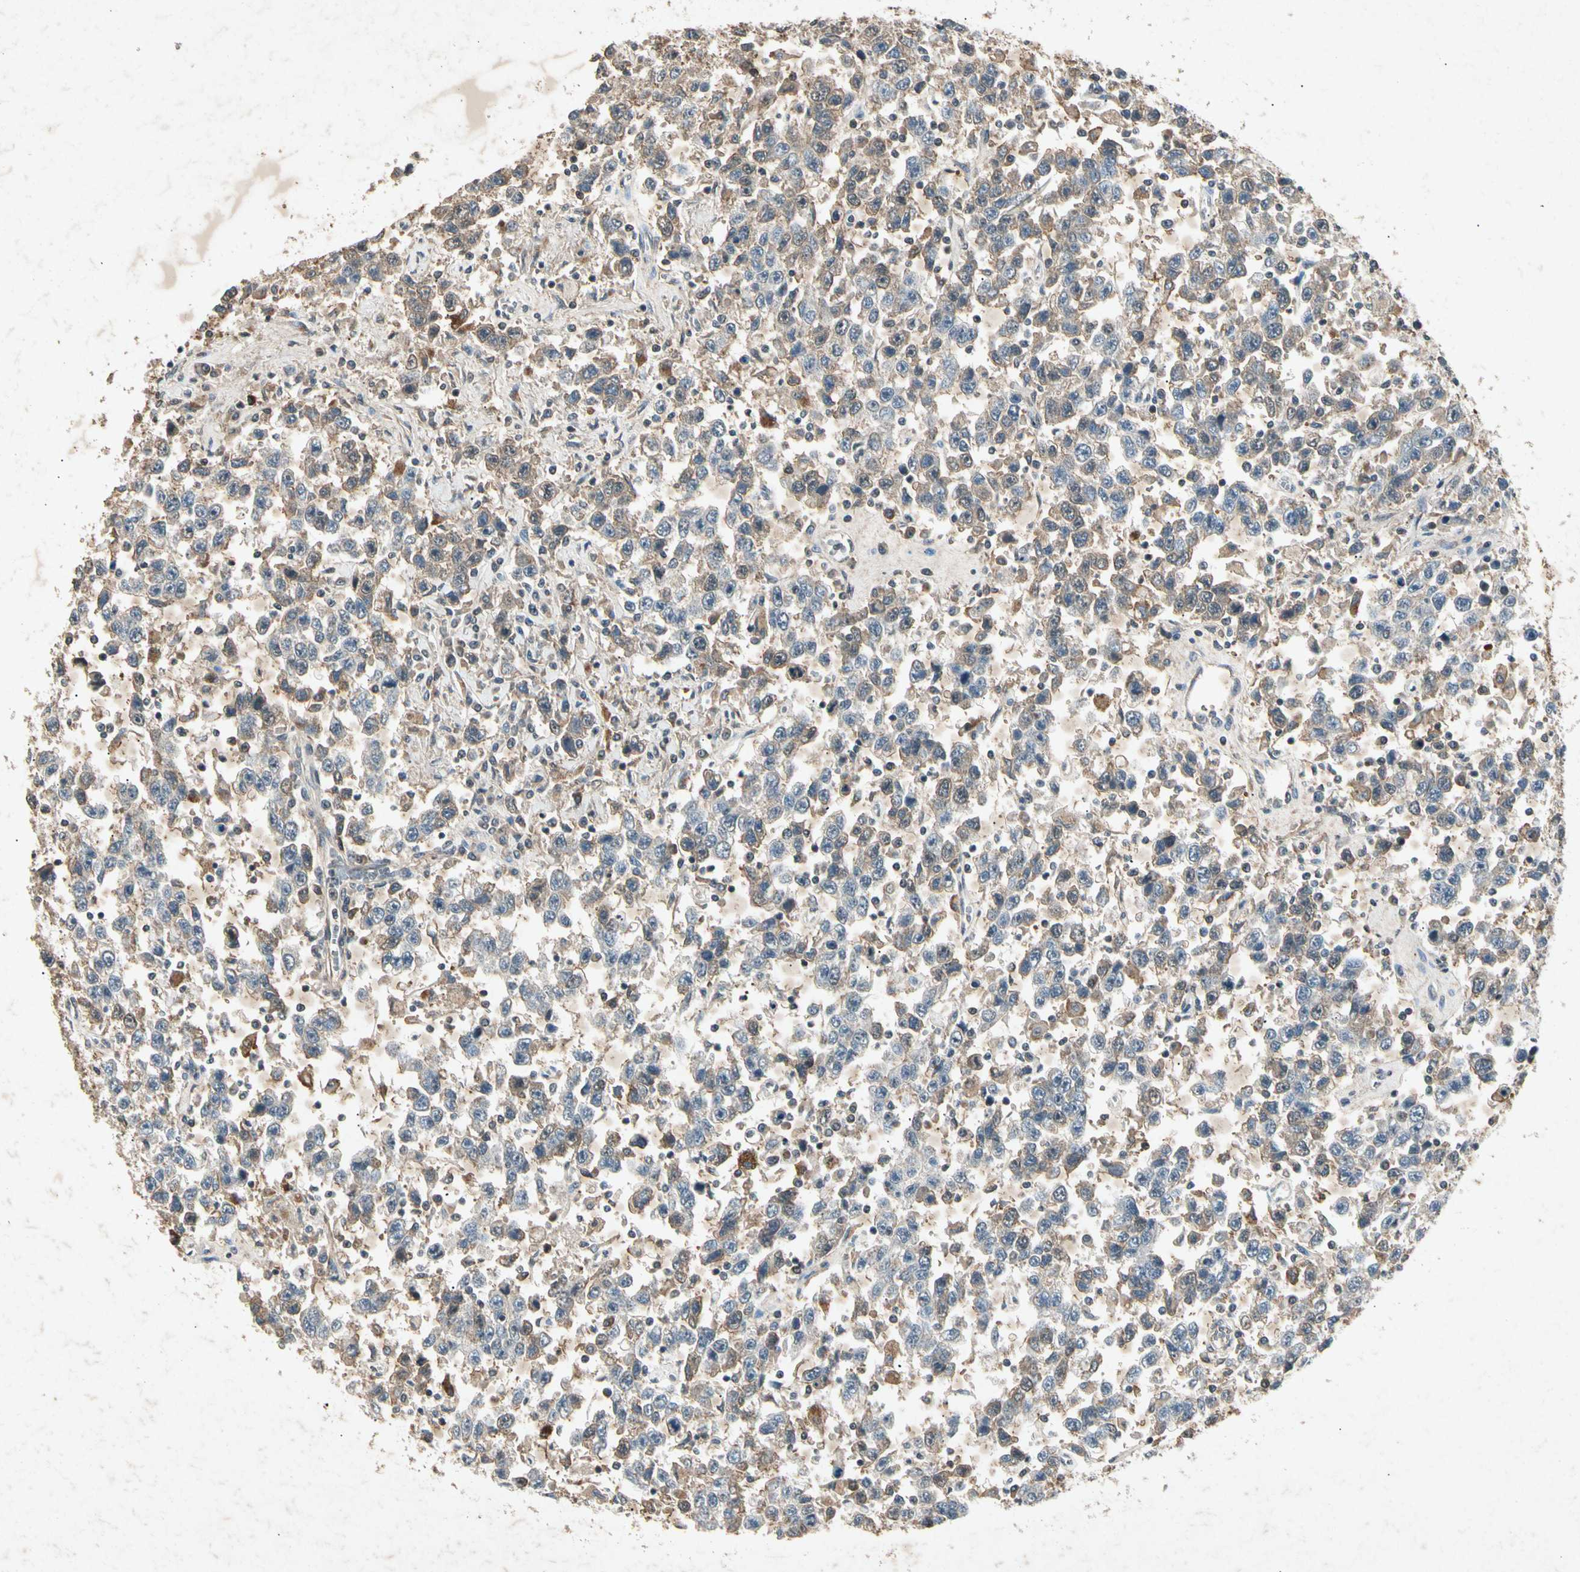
{"staining": {"intensity": "weak", "quantity": "<25%", "location": "cytoplasmic/membranous"}, "tissue": "testis cancer", "cell_type": "Tumor cells", "image_type": "cancer", "snomed": [{"axis": "morphology", "description": "Seminoma, NOS"}, {"axis": "topography", "description": "Testis"}], "caption": "Immunohistochemistry micrograph of human seminoma (testis) stained for a protein (brown), which shows no staining in tumor cells.", "gene": "CP", "patient": {"sex": "male", "age": 41}}